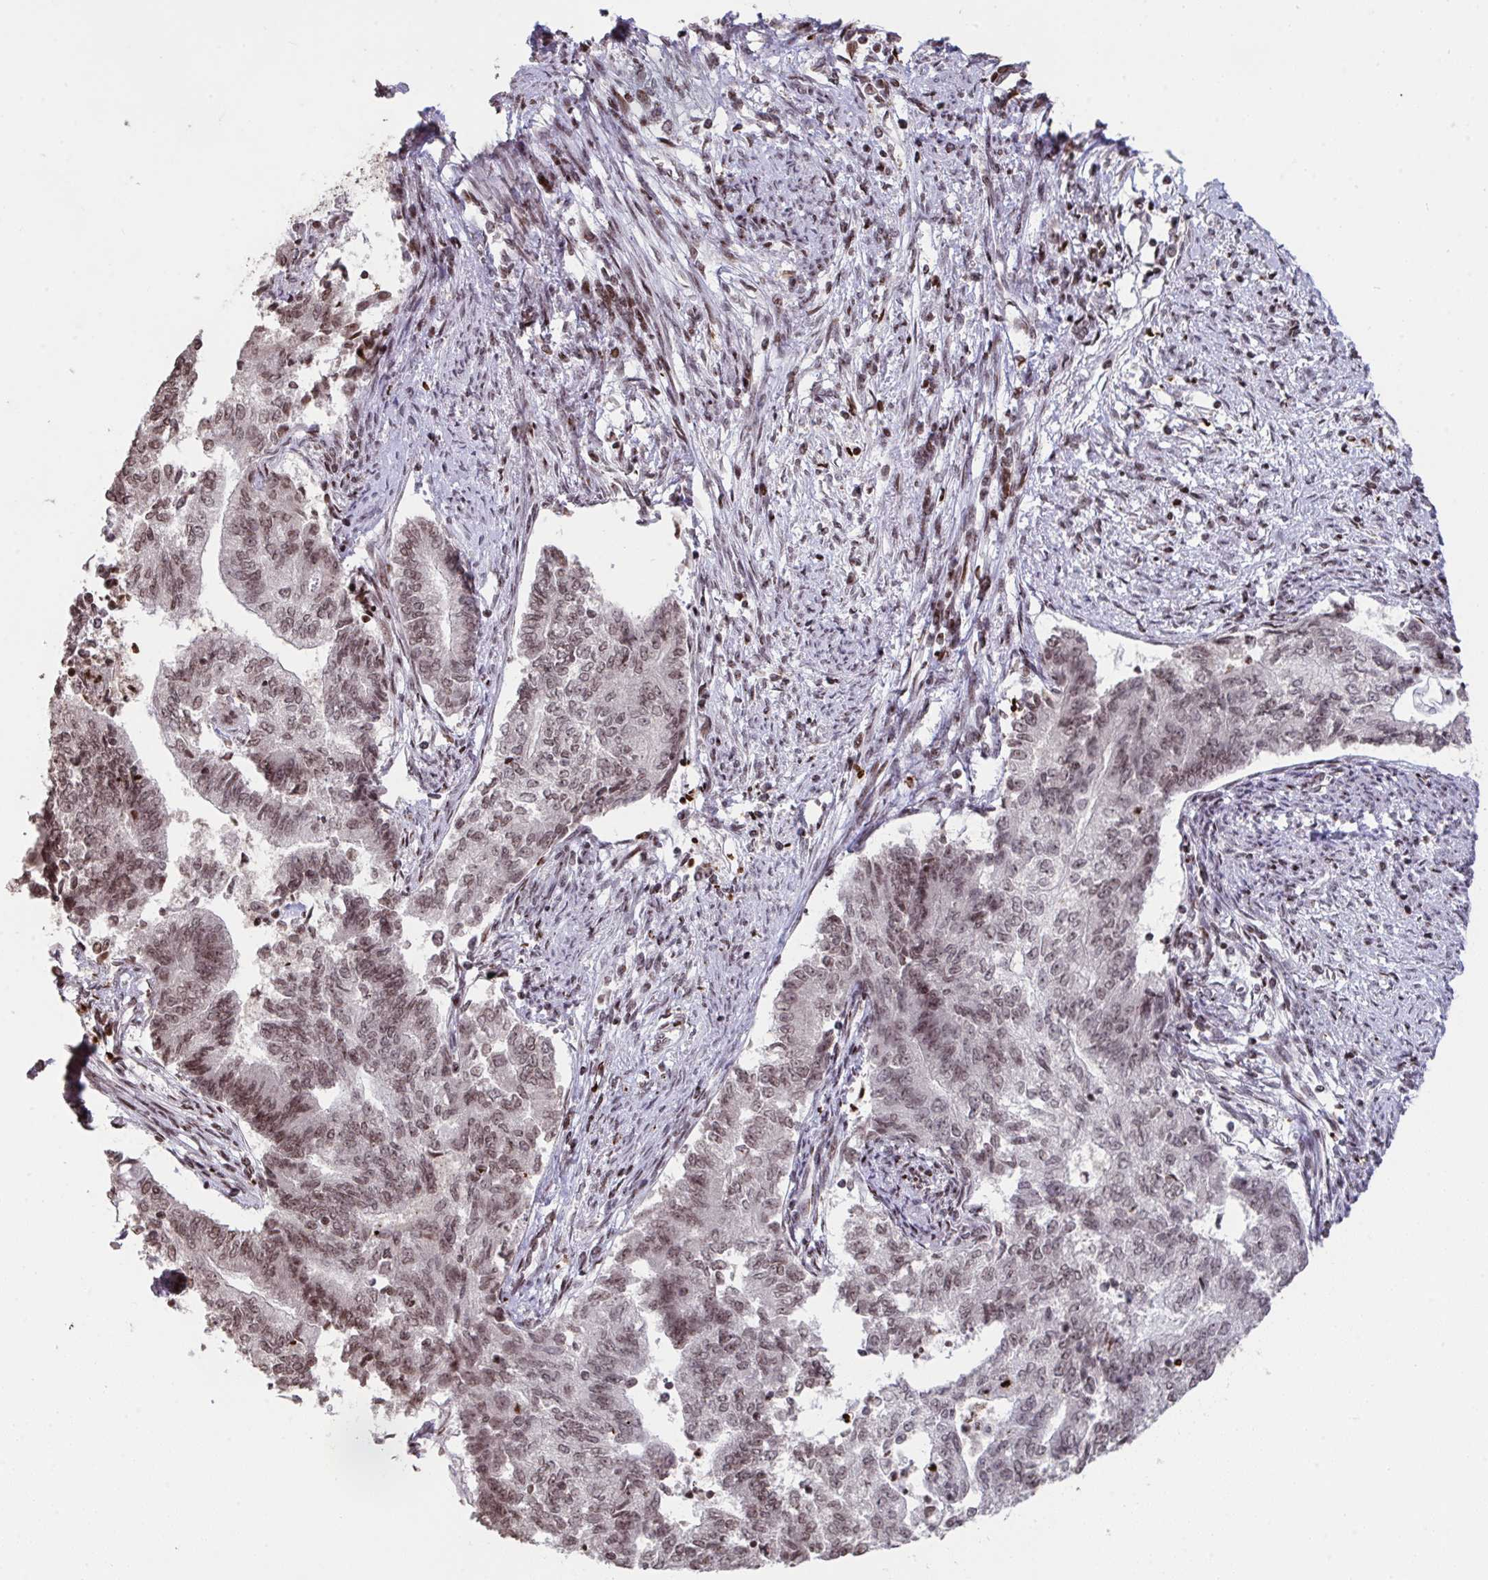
{"staining": {"intensity": "weak", "quantity": ">75%", "location": "nuclear"}, "tissue": "endometrial cancer", "cell_type": "Tumor cells", "image_type": "cancer", "snomed": [{"axis": "morphology", "description": "Adenocarcinoma, NOS"}, {"axis": "topography", "description": "Endometrium"}], "caption": "This is an image of immunohistochemistry staining of adenocarcinoma (endometrial), which shows weak positivity in the nuclear of tumor cells.", "gene": "NIP7", "patient": {"sex": "female", "age": 65}}